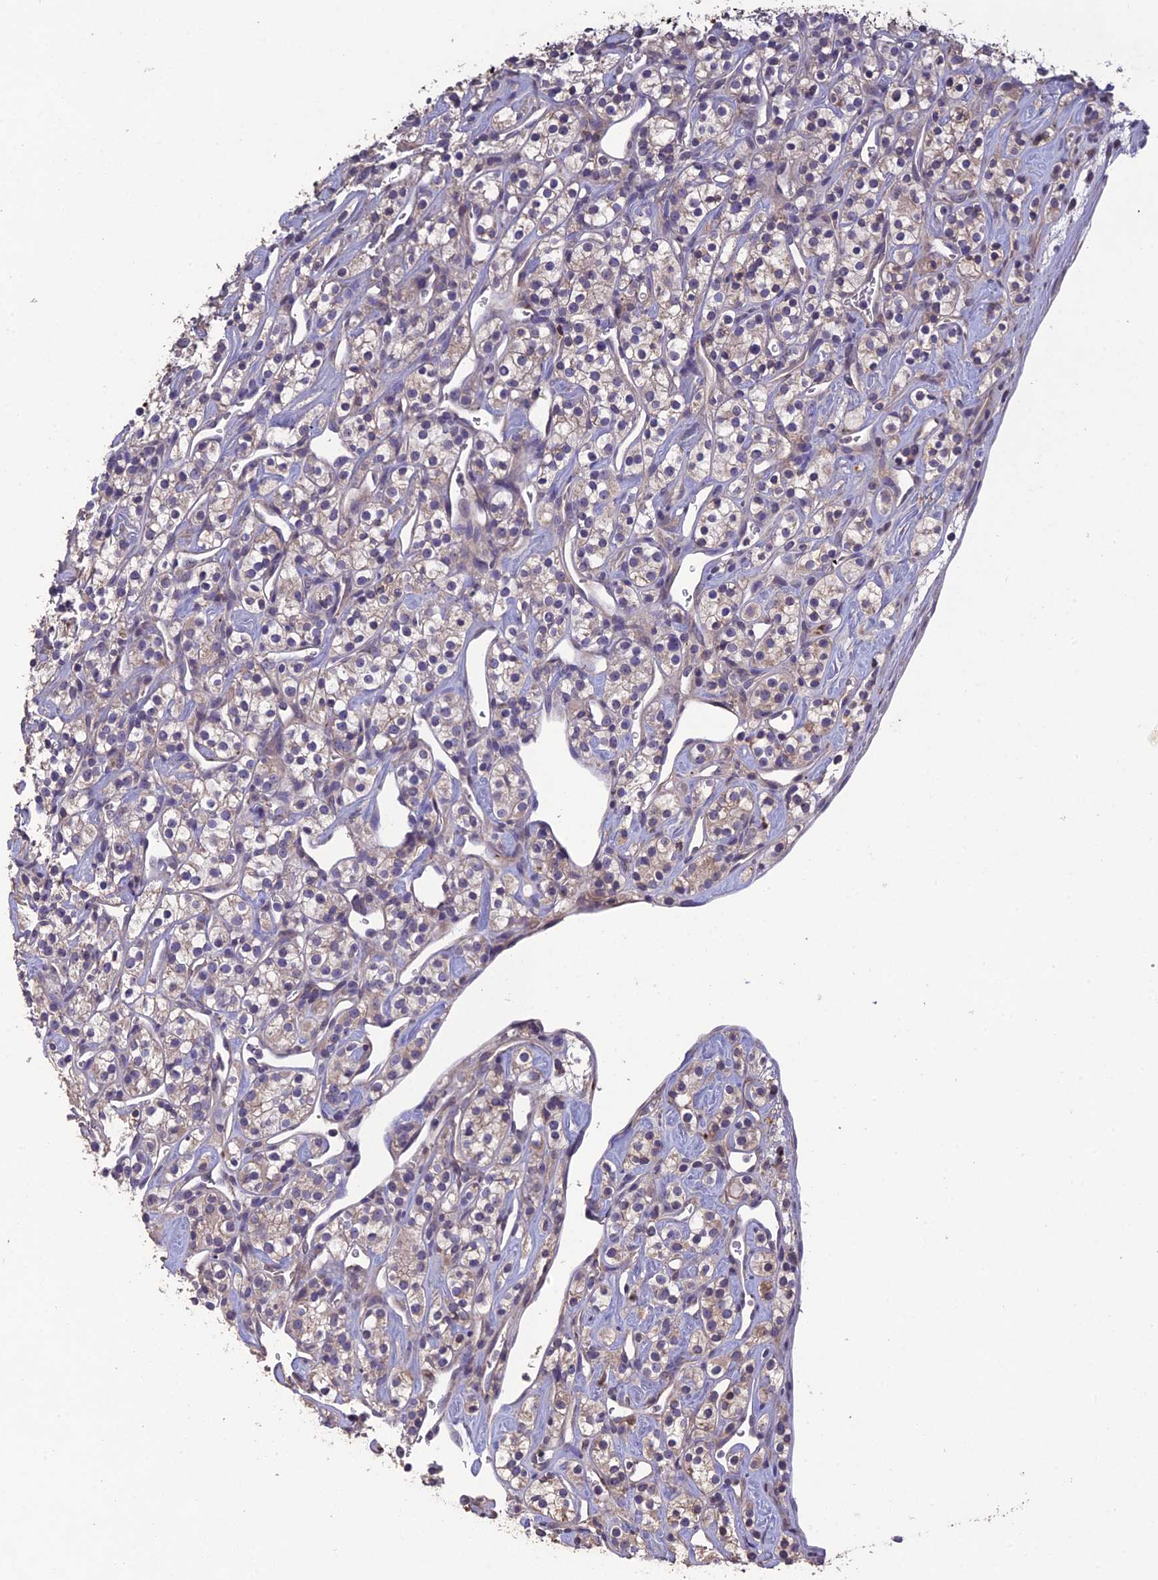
{"staining": {"intensity": "negative", "quantity": "none", "location": "none"}, "tissue": "renal cancer", "cell_type": "Tumor cells", "image_type": "cancer", "snomed": [{"axis": "morphology", "description": "Adenocarcinoma, NOS"}, {"axis": "topography", "description": "Kidney"}], "caption": "An image of human renal adenocarcinoma is negative for staining in tumor cells.", "gene": "SLC39A13", "patient": {"sex": "male", "age": 77}}